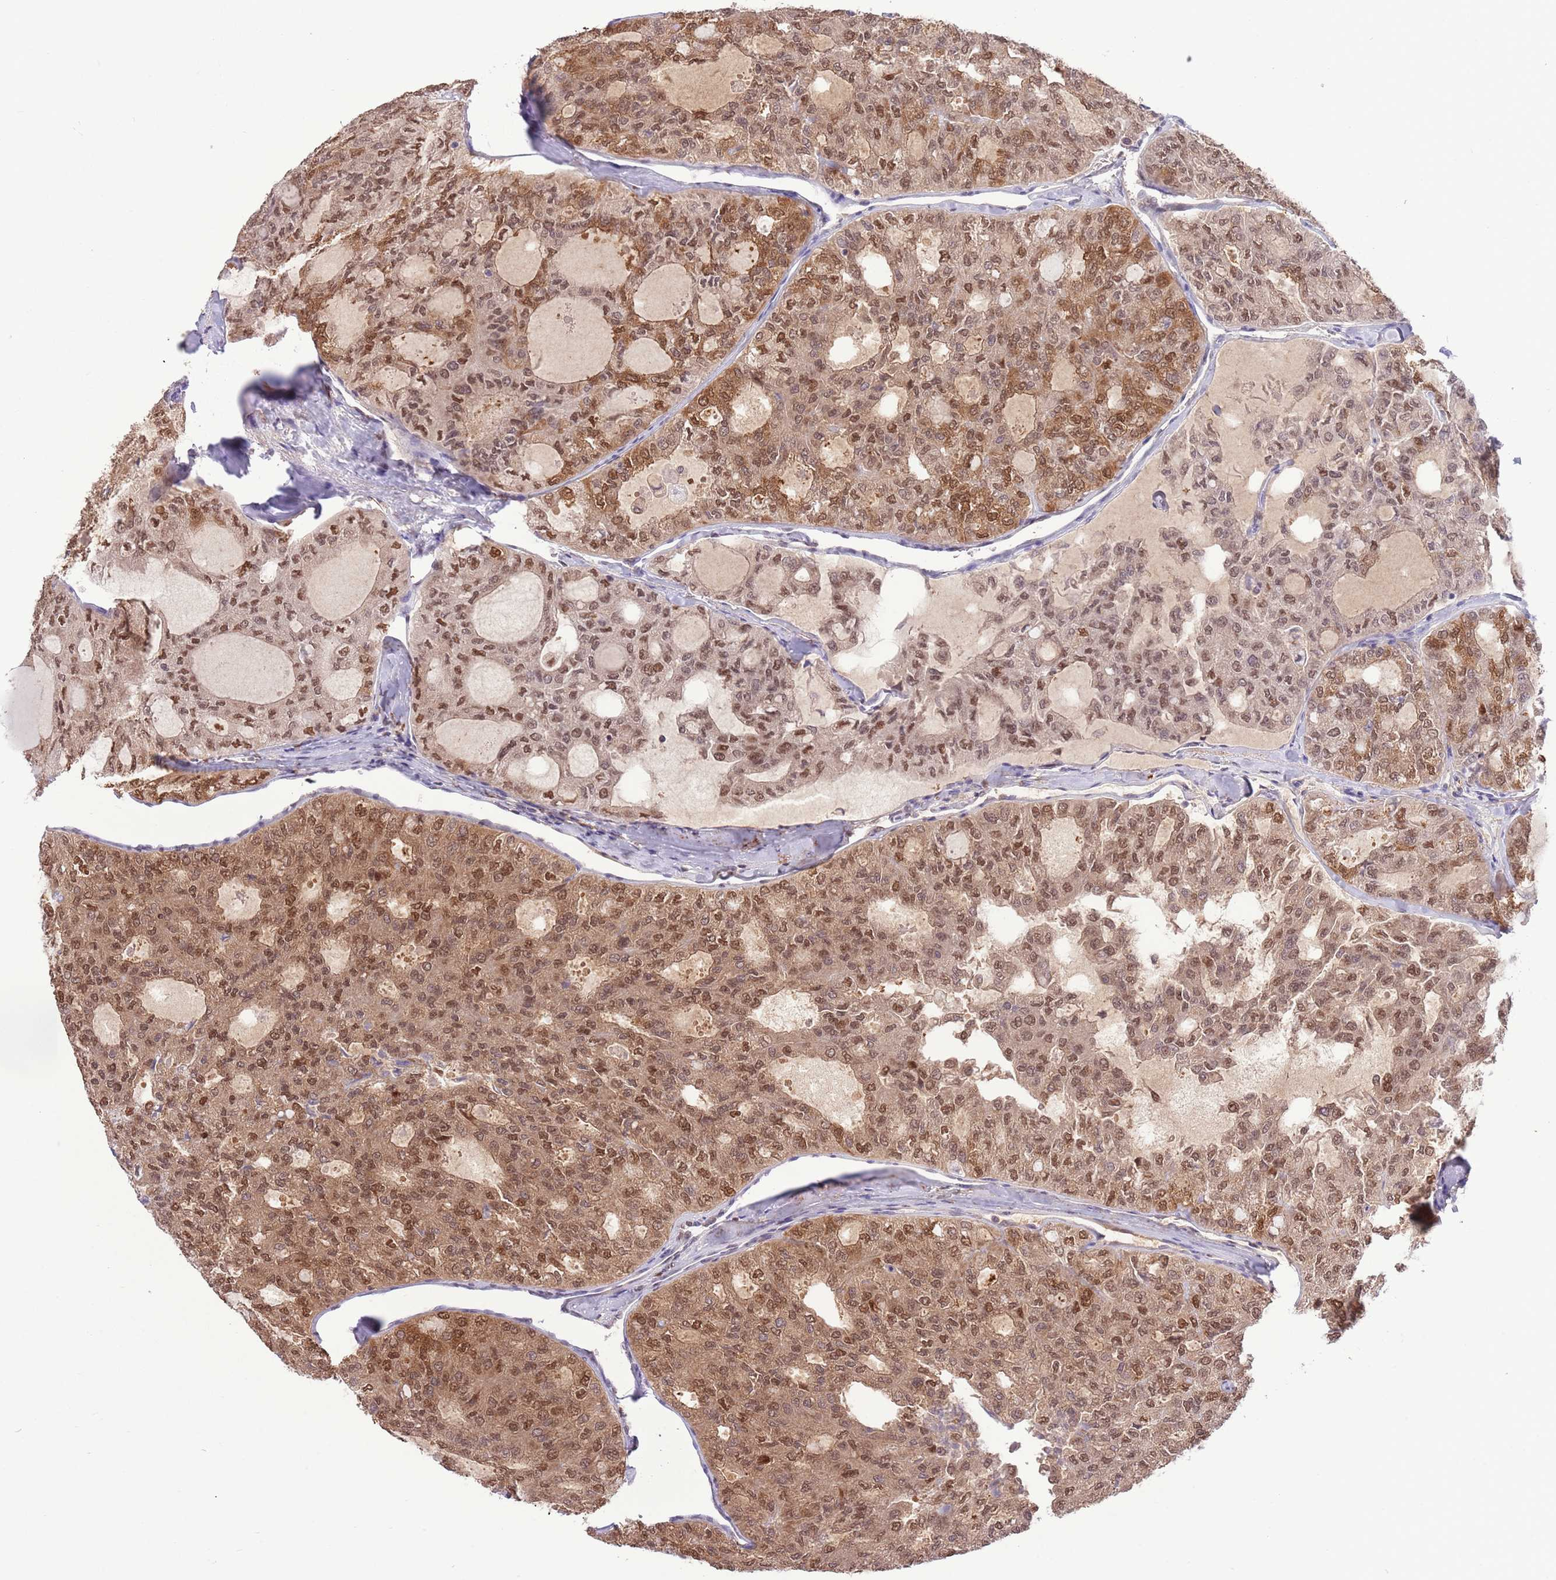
{"staining": {"intensity": "moderate", "quantity": ">75%", "location": "cytoplasmic/membranous,nuclear"}, "tissue": "thyroid cancer", "cell_type": "Tumor cells", "image_type": "cancer", "snomed": [{"axis": "morphology", "description": "Follicular adenoma carcinoma, NOS"}, {"axis": "topography", "description": "Thyroid gland"}], "caption": "A micrograph of human follicular adenoma carcinoma (thyroid) stained for a protein exhibits moderate cytoplasmic/membranous and nuclear brown staining in tumor cells.", "gene": "TRIM32", "patient": {"sex": "male", "age": 75}}